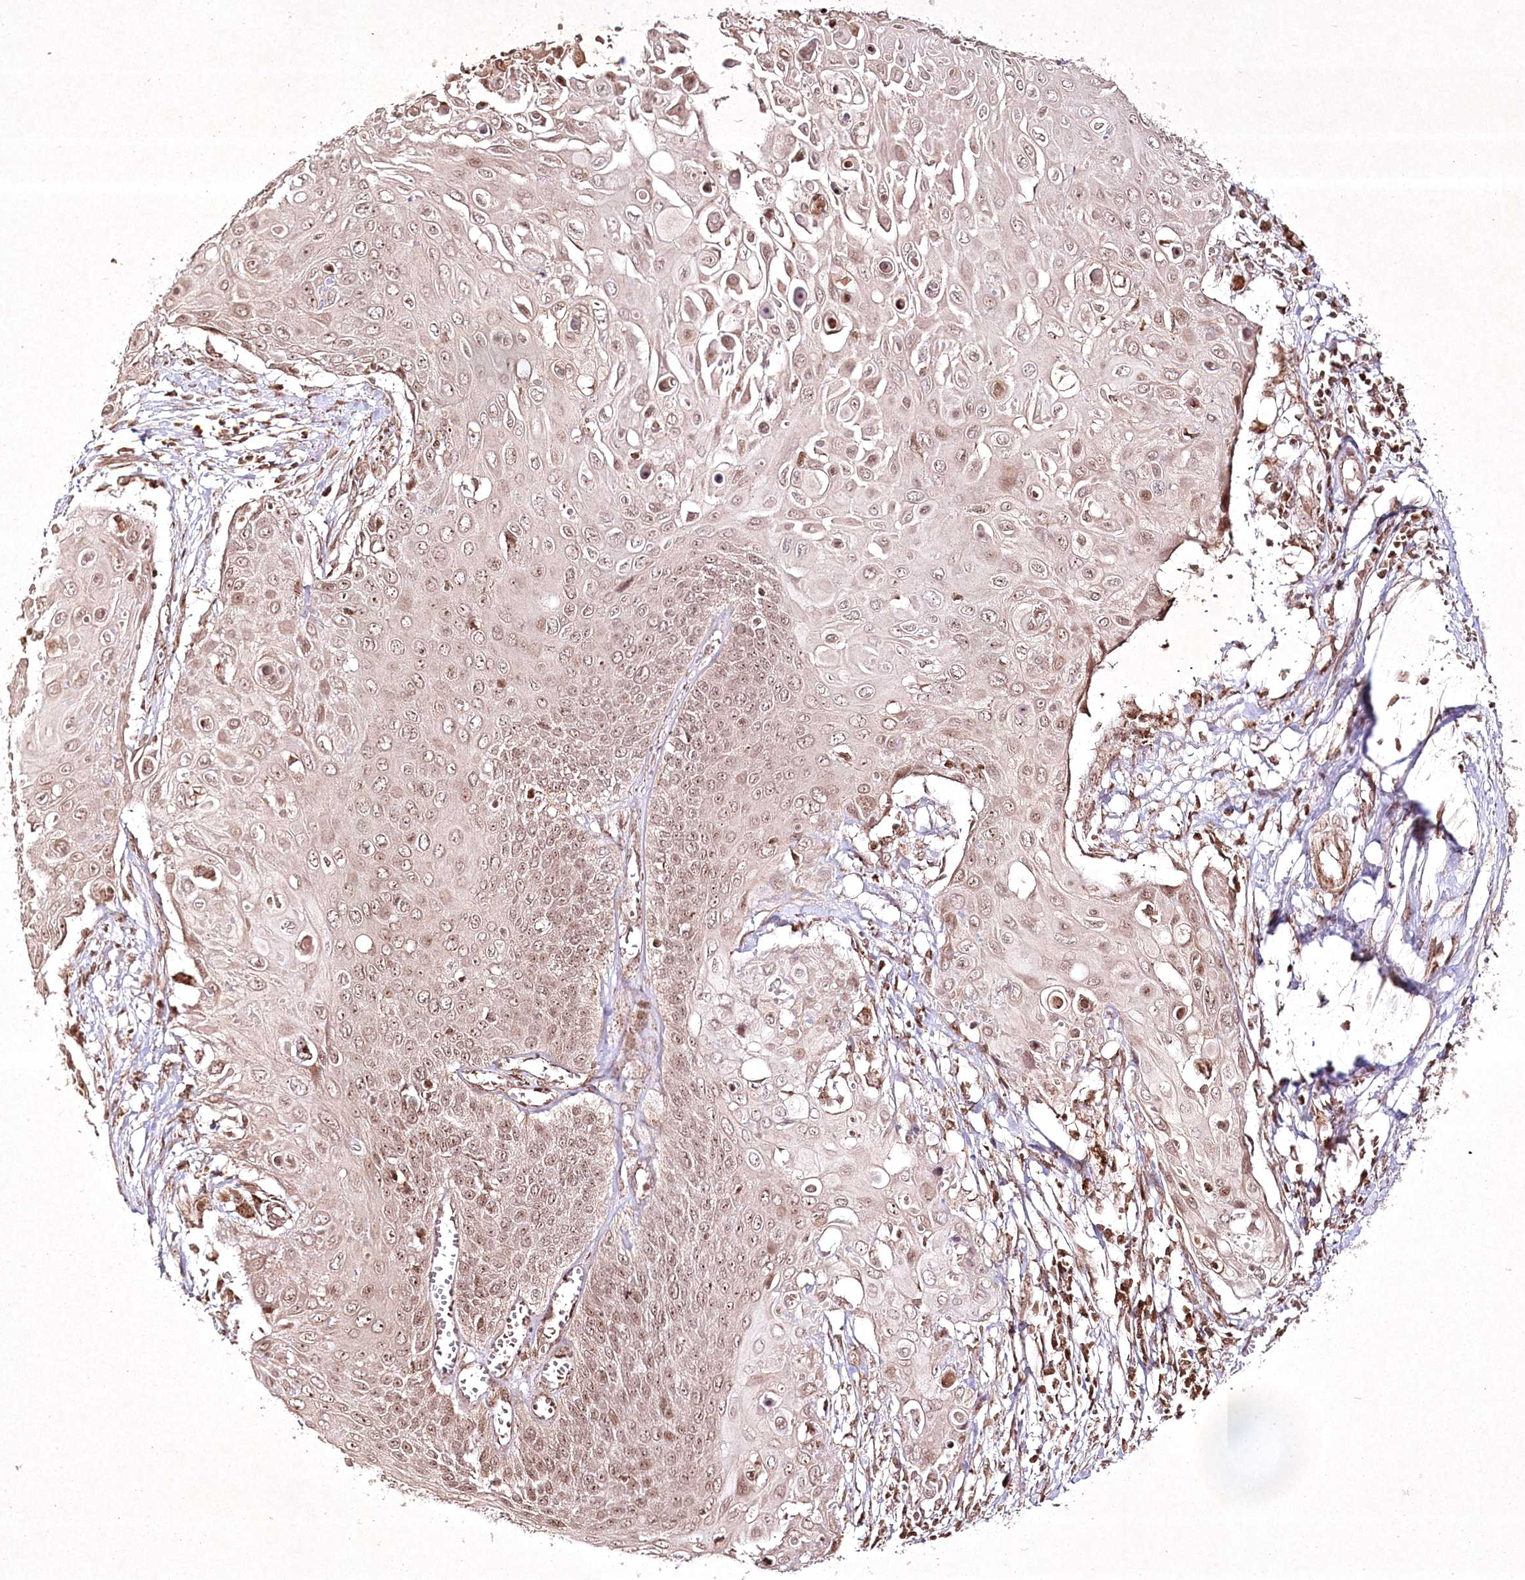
{"staining": {"intensity": "weak", "quantity": ">75%", "location": "nuclear"}, "tissue": "cervical cancer", "cell_type": "Tumor cells", "image_type": "cancer", "snomed": [{"axis": "morphology", "description": "Squamous cell carcinoma, NOS"}, {"axis": "topography", "description": "Cervix"}], "caption": "Protein expression analysis of cervical cancer demonstrates weak nuclear expression in about >75% of tumor cells.", "gene": "CARM1", "patient": {"sex": "female", "age": 39}}